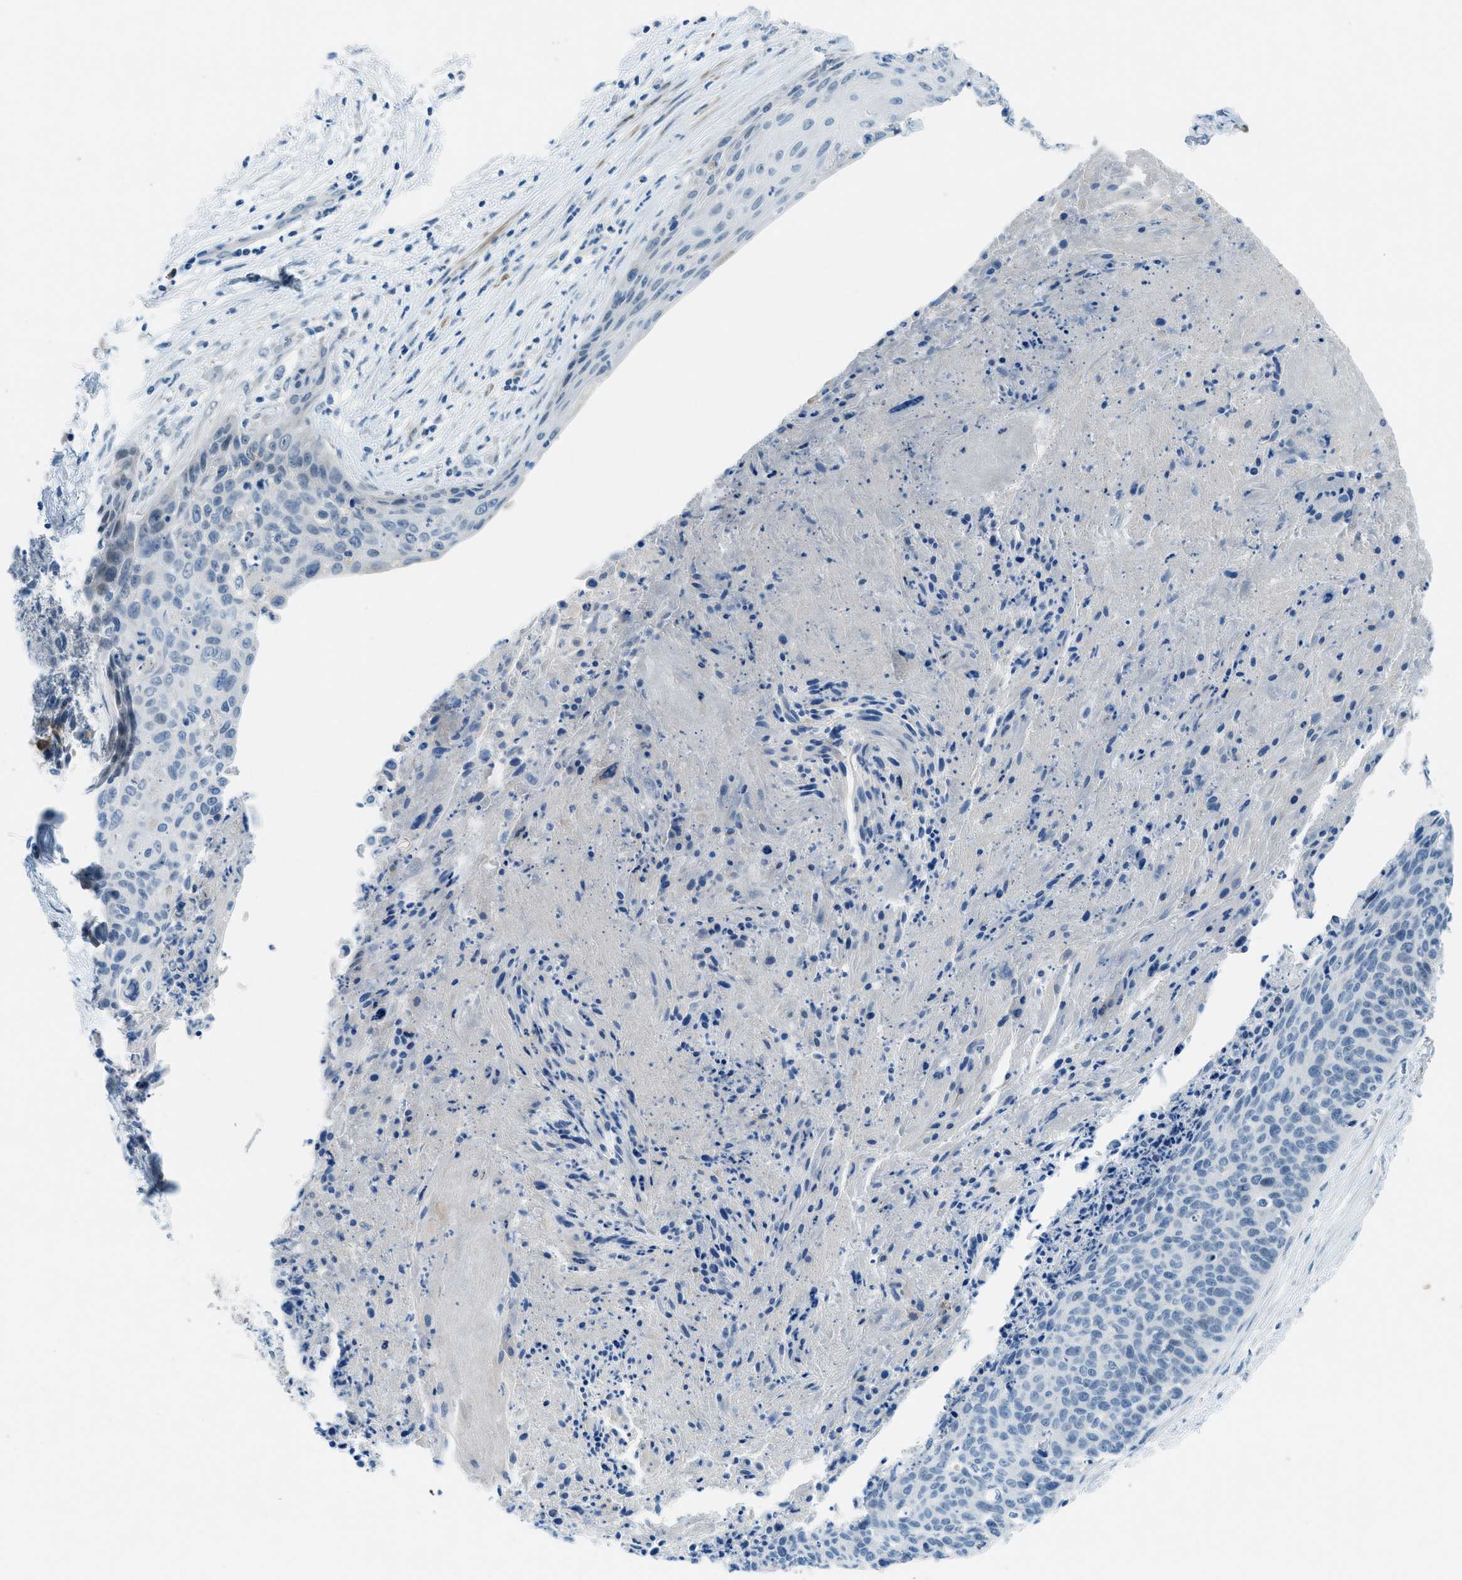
{"staining": {"intensity": "negative", "quantity": "none", "location": "none"}, "tissue": "cervical cancer", "cell_type": "Tumor cells", "image_type": "cancer", "snomed": [{"axis": "morphology", "description": "Squamous cell carcinoma, NOS"}, {"axis": "topography", "description": "Cervix"}], "caption": "Immunohistochemistry (IHC) of human squamous cell carcinoma (cervical) reveals no expression in tumor cells.", "gene": "KLHL8", "patient": {"sex": "female", "age": 55}}